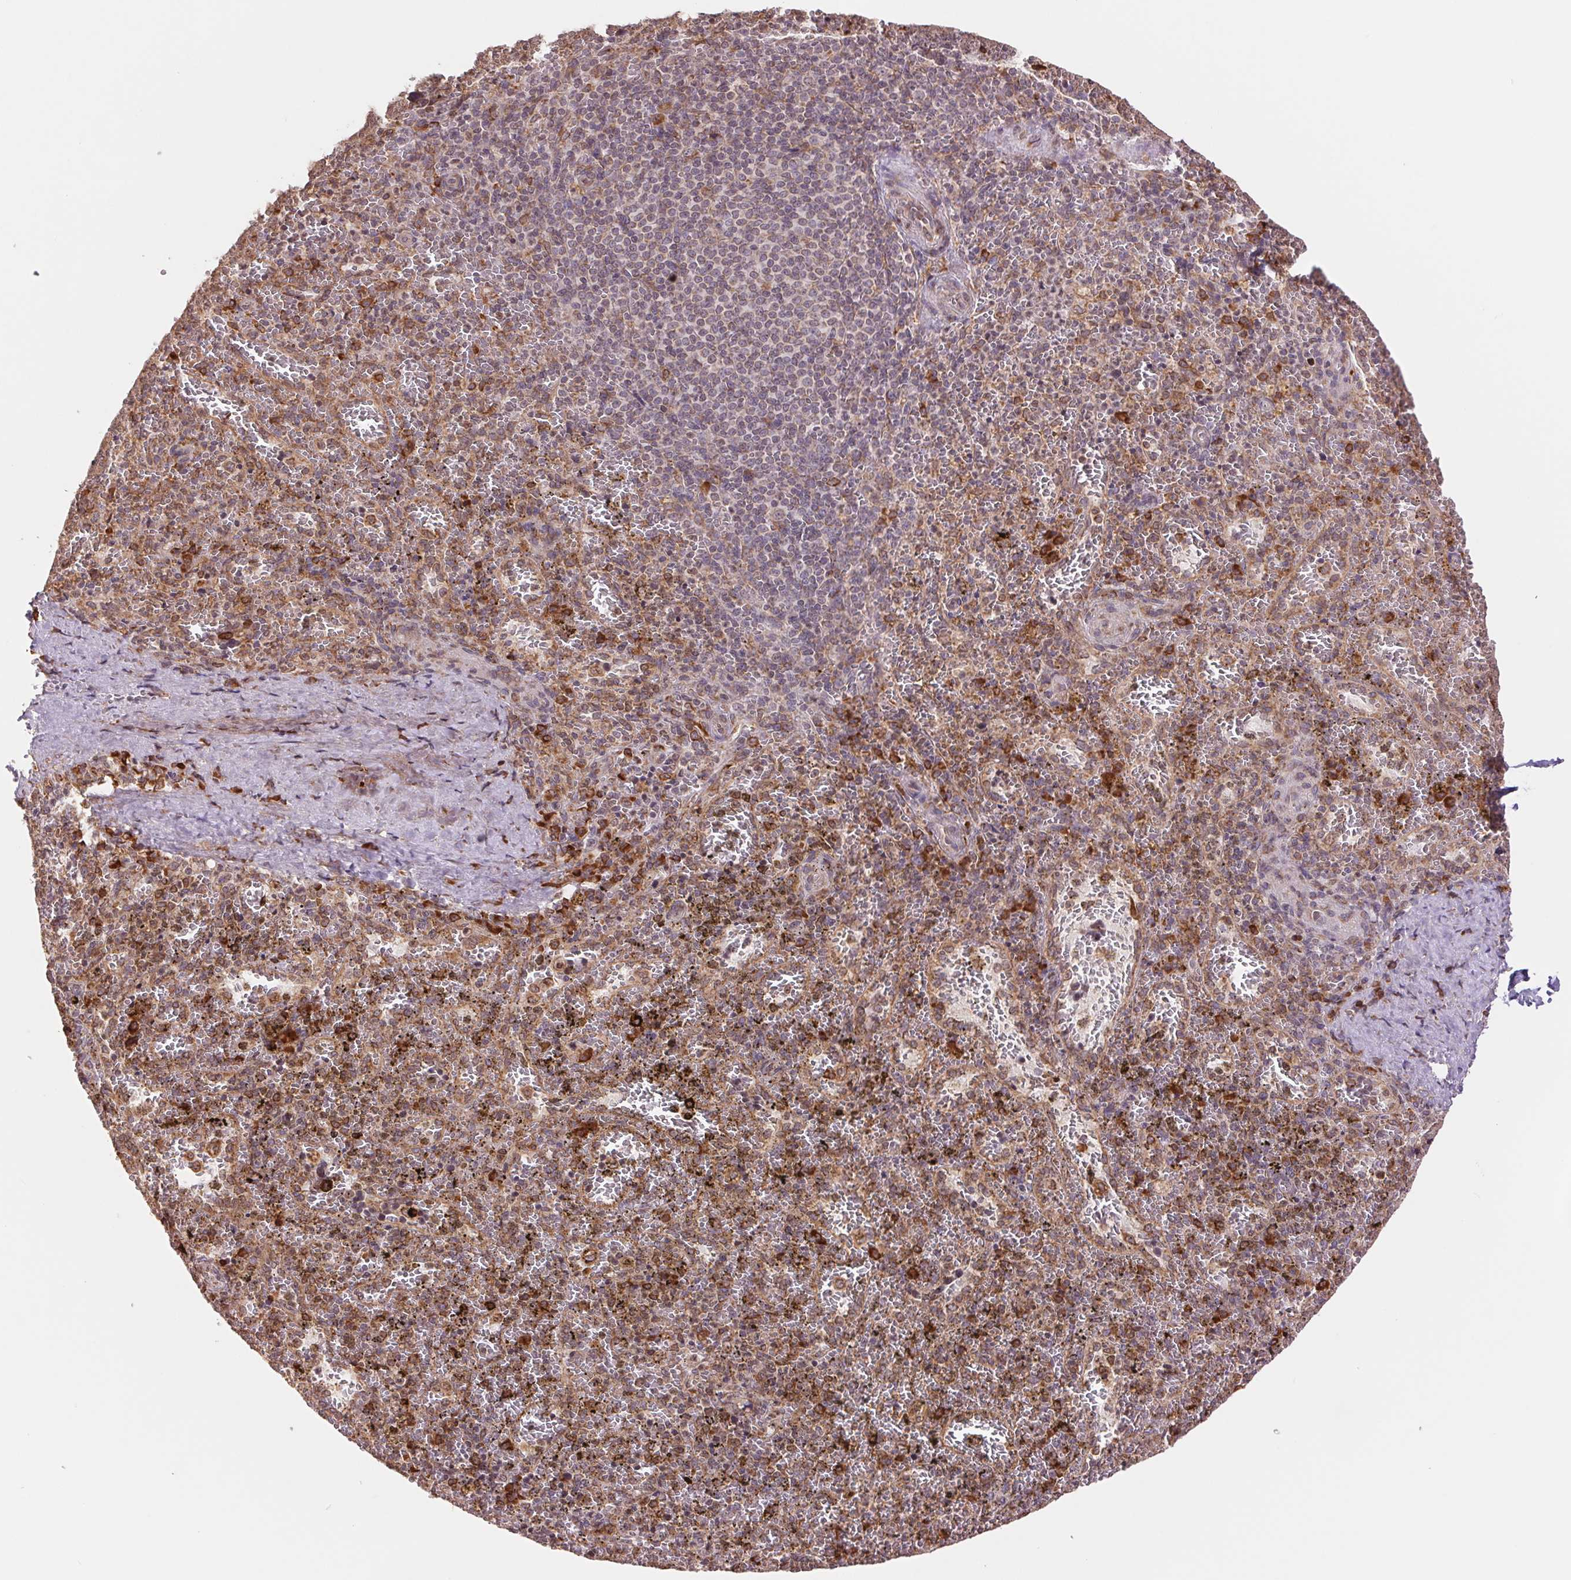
{"staining": {"intensity": "strong", "quantity": "<25%", "location": "cytoplasmic/membranous"}, "tissue": "spleen", "cell_type": "Cells in red pulp", "image_type": "normal", "snomed": [{"axis": "morphology", "description": "Normal tissue, NOS"}, {"axis": "topography", "description": "Spleen"}], "caption": "Immunohistochemical staining of benign human spleen reveals medium levels of strong cytoplasmic/membranous positivity in about <25% of cells in red pulp. (brown staining indicates protein expression, while blue staining denotes nuclei).", "gene": "RPN1", "patient": {"sex": "female", "age": 50}}